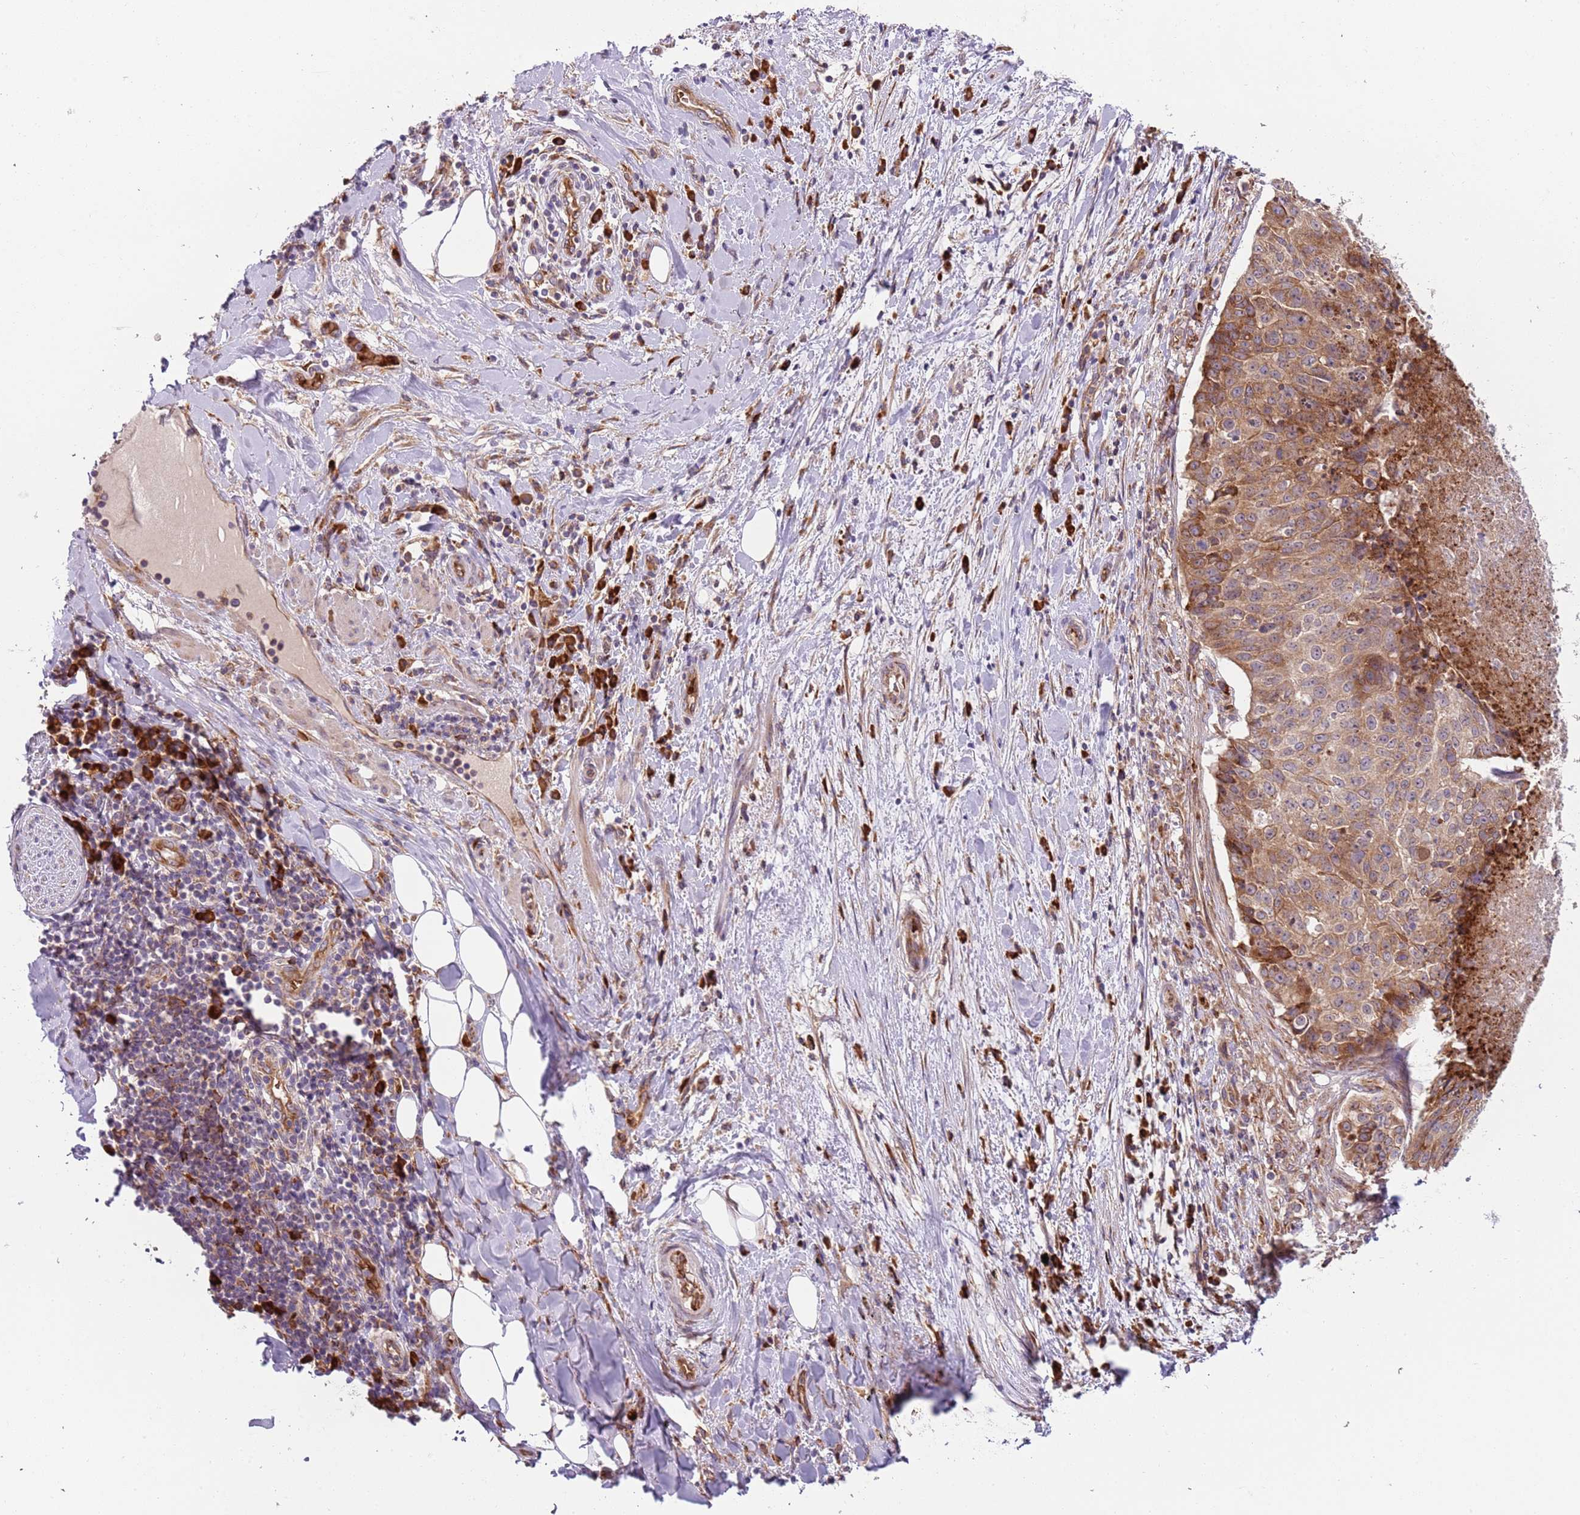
{"staining": {"intensity": "weak", "quantity": "<25%", "location": "cytoplasmic/membranous"}, "tissue": "adipose tissue", "cell_type": "Adipocytes", "image_type": "normal", "snomed": [{"axis": "morphology", "description": "Normal tissue, NOS"}, {"axis": "morphology", "description": "Squamous cell carcinoma, NOS"}, {"axis": "topography", "description": "Bronchus"}, {"axis": "topography", "description": "Lung"}], "caption": "DAB immunohistochemical staining of benign adipose tissue demonstrates no significant staining in adipocytes.", "gene": "VWCE", "patient": {"sex": "male", "age": 64}}